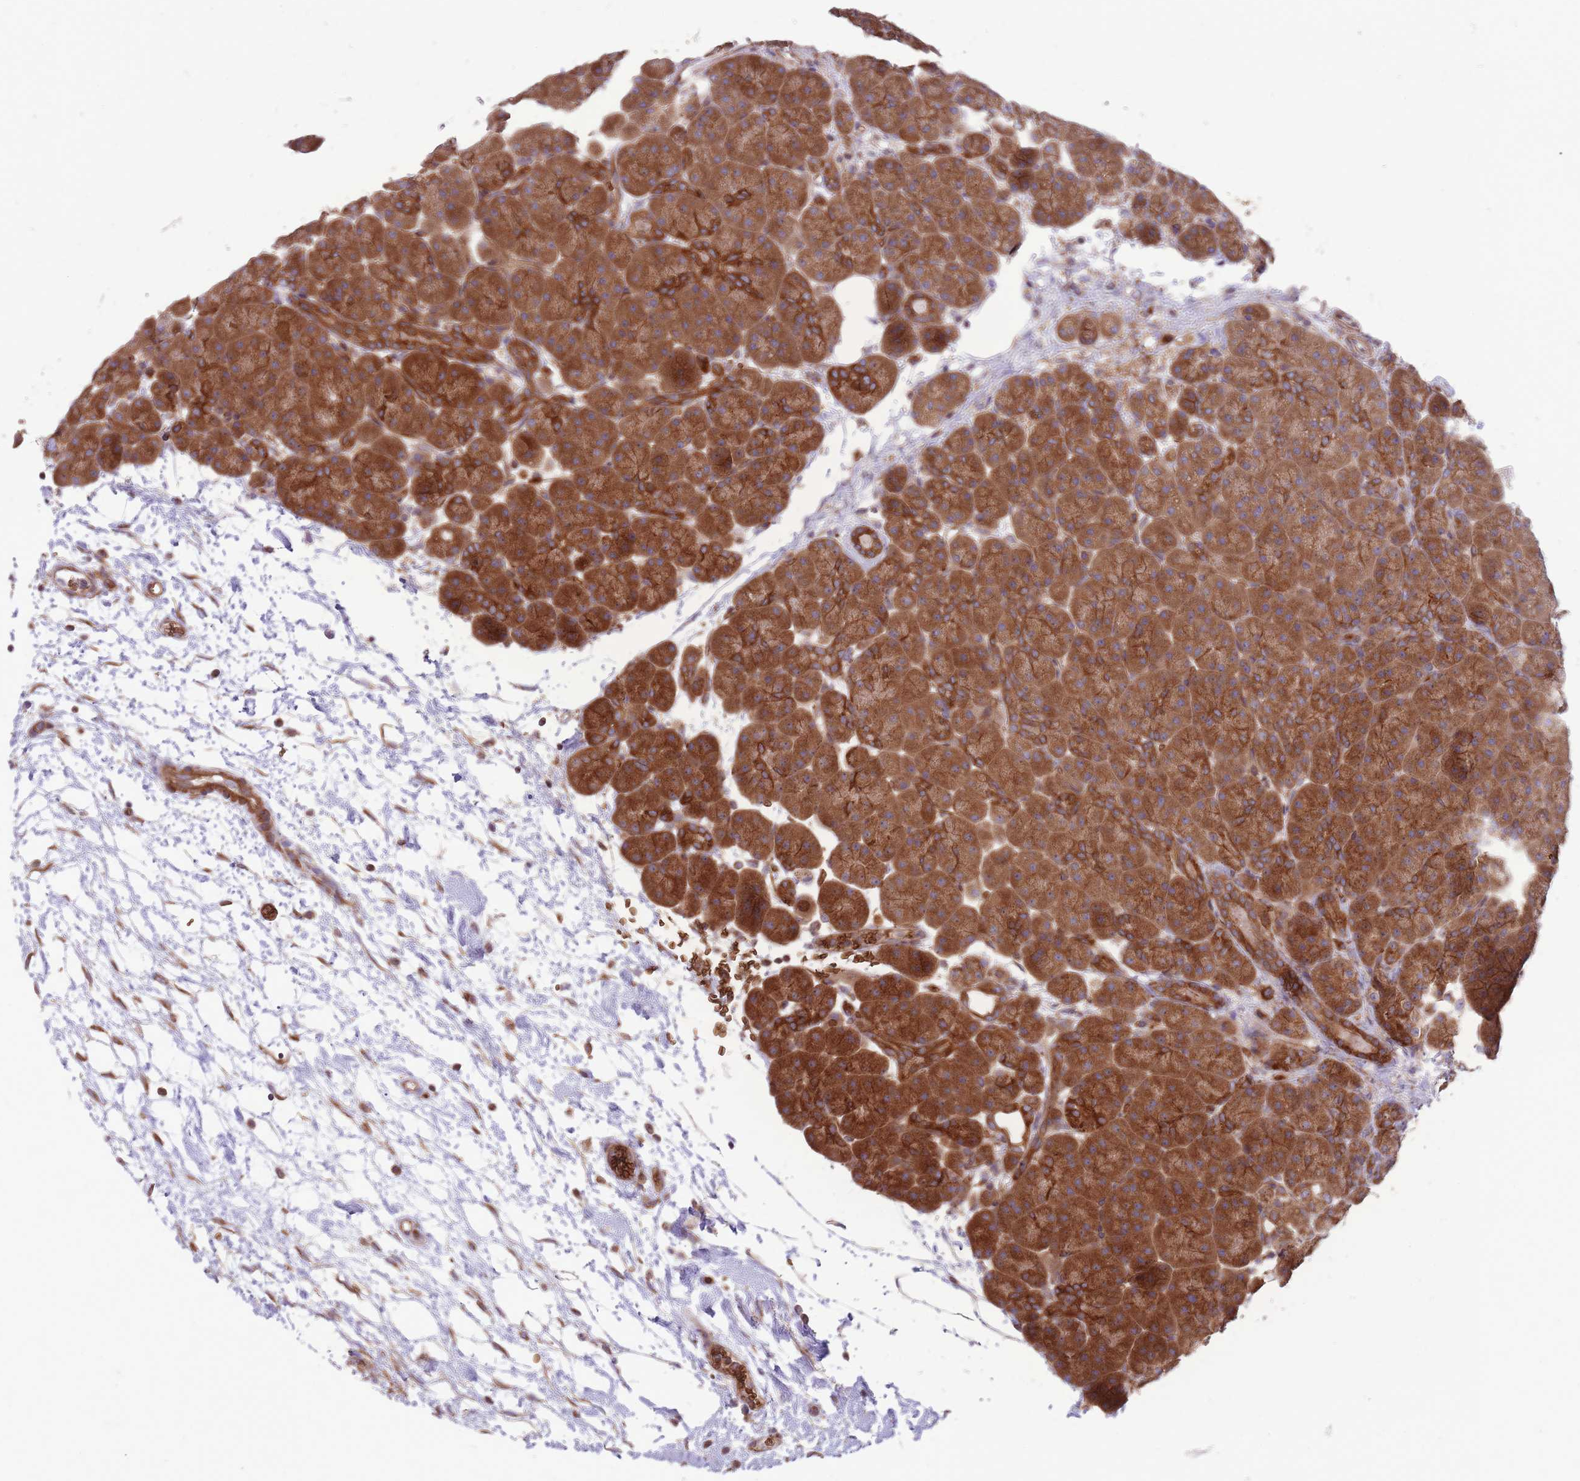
{"staining": {"intensity": "strong", "quantity": ">75%", "location": "cytoplasmic/membranous"}, "tissue": "pancreas", "cell_type": "Exocrine glandular cells", "image_type": "normal", "snomed": [{"axis": "morphology", "description": "Normal tissue, NOS"}, {"axis": "topography", "description": "Pancreas"}], "caption": "The immunohistochemical stain labels strong cytoplasmic/membranous staining in exocrine glandular cells of unremarkable pancreas.", "gene": "ANKRD10", "patient": {"sex": "male", "age": 66}}